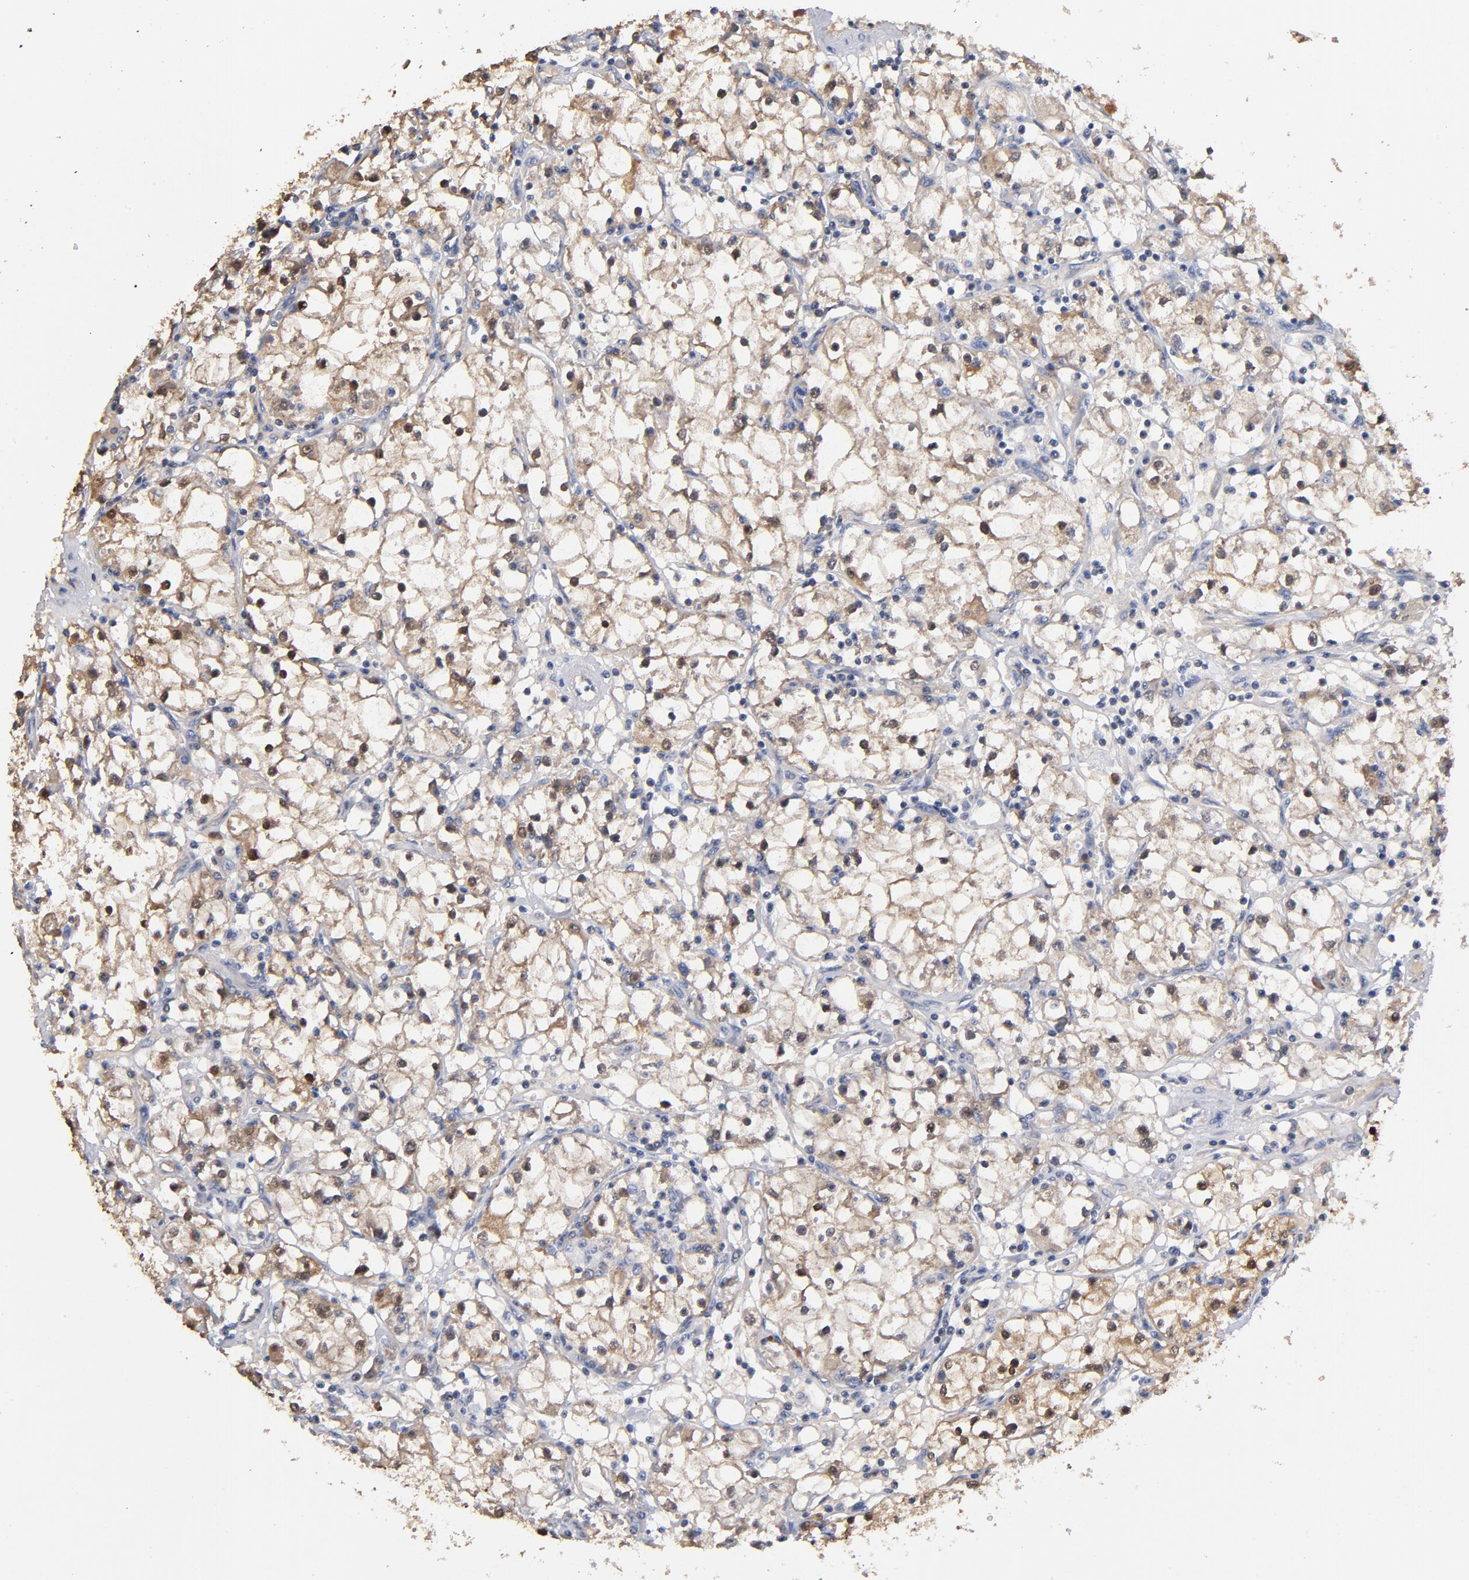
{"staining": {"intensity": "weak", "quantity": "25%-75%", "location": "cytoplasmic/membranous"}, "tissue": "renal cancer", "cell_type": "Tumor cells", "image_type": "cancer", "snomed": [{"axis": "morphology", "description": "Adenocarcinoma, NOS"}, {"axis": "topography", "description": "Kidney"}], "caption": "This micrograph exhibits immunohistochemistry (IHC) staining of renal cancer (adenocarcinoma), with low weak cytoplasmic/membranous staining in approximately 25%-75% of tumor cells.", "gene": "MIF", "patient": {"sex": "male", "age": 56}}